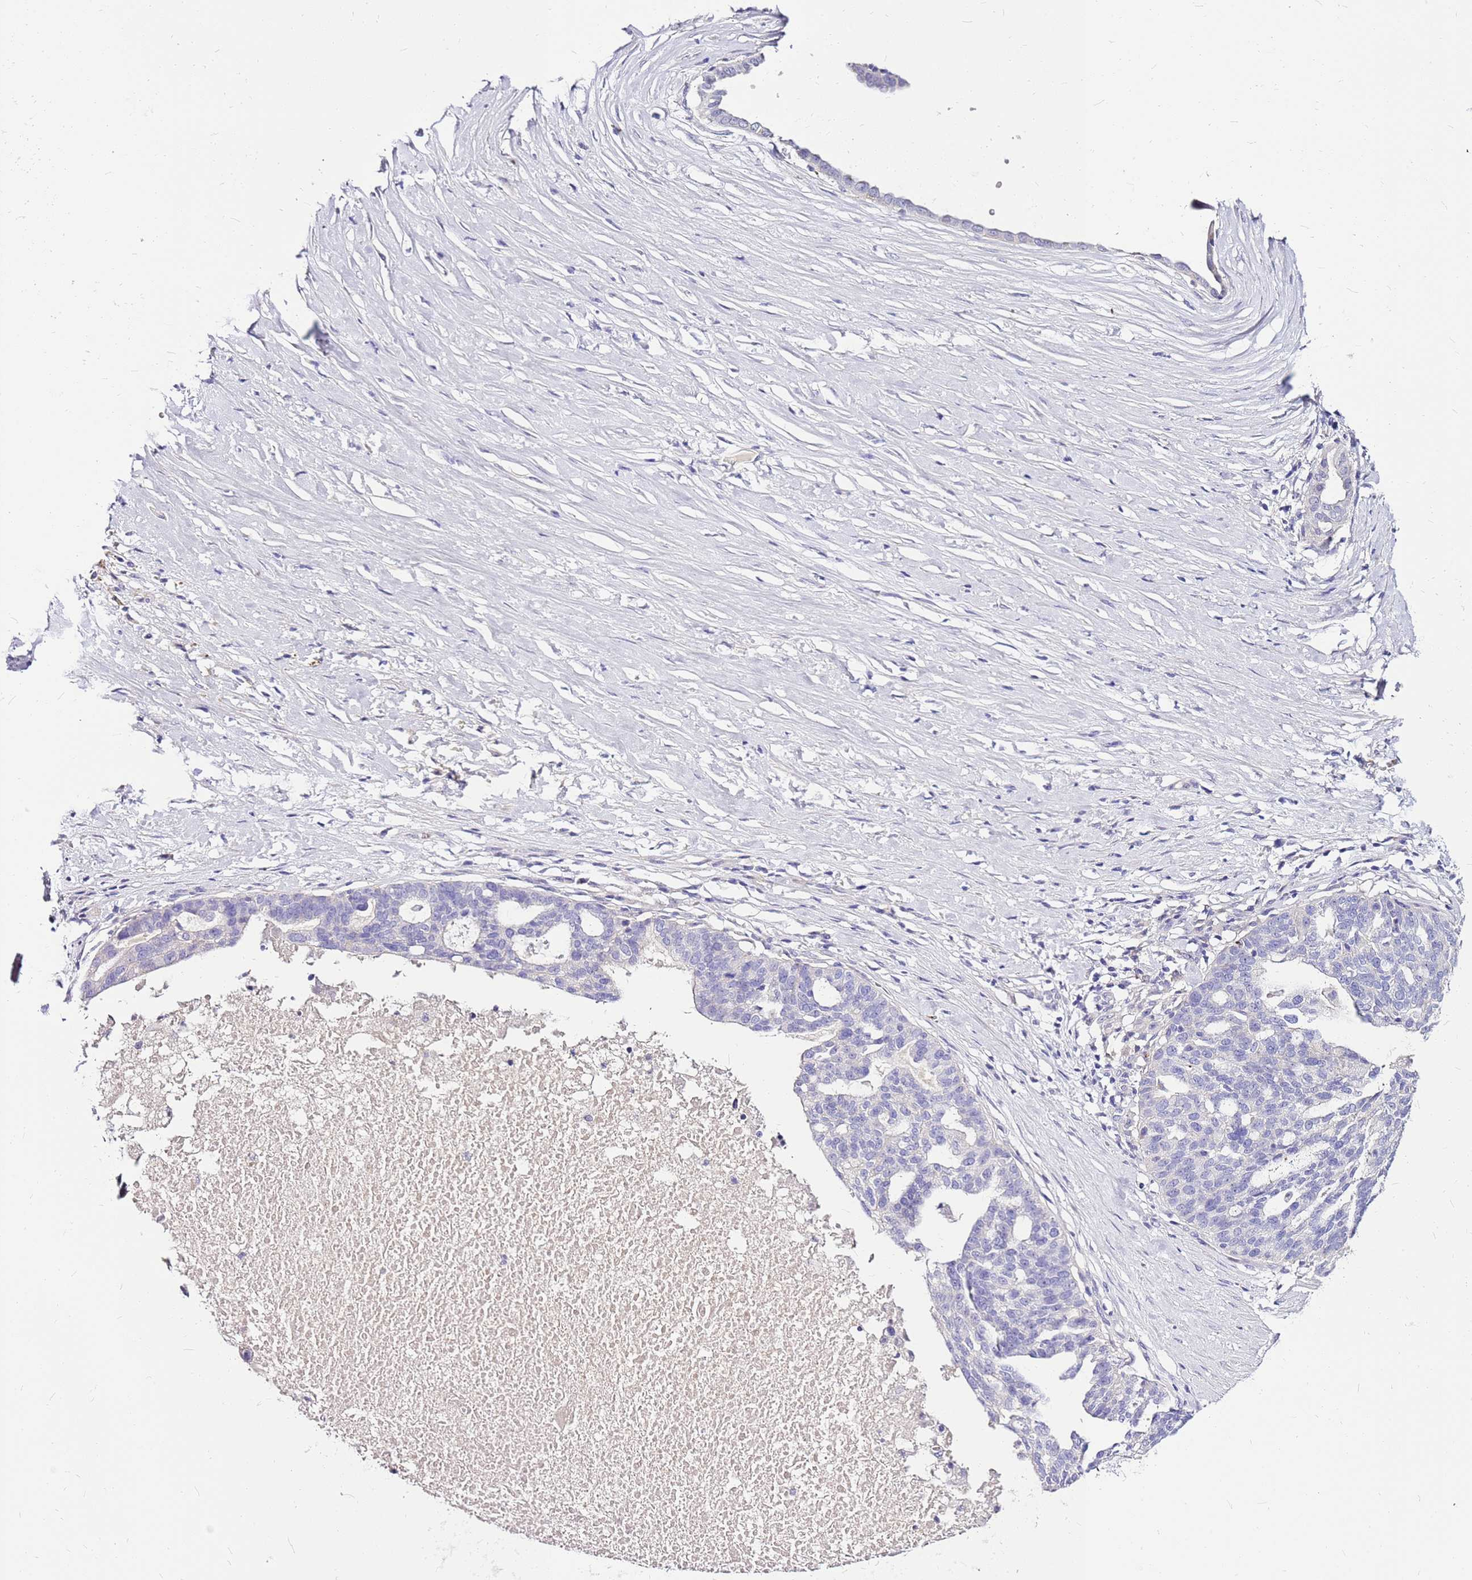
{"staining": {"intensity": "negative", "quantity": "none", "location": "none"}, "tissue": "ovarian cancer", "cell_type": "Tumor cells", "image_type": "cancer", "snomed": [{"axis": "morphology", "description": "Cystadenocarcinoma, serous, NOS"}, {"axis": "topography", "description": "Ovary"}], "caption": "A histopathology image of ovarian serous cystadenocarcinoma stained for a protein reveals no brown staining in tumor cells. (DAB IHC visualized using brightfield microscopy, high magnification).", "gene": "DCDC2B", "patient": {"sex": "female", "age": 59}}